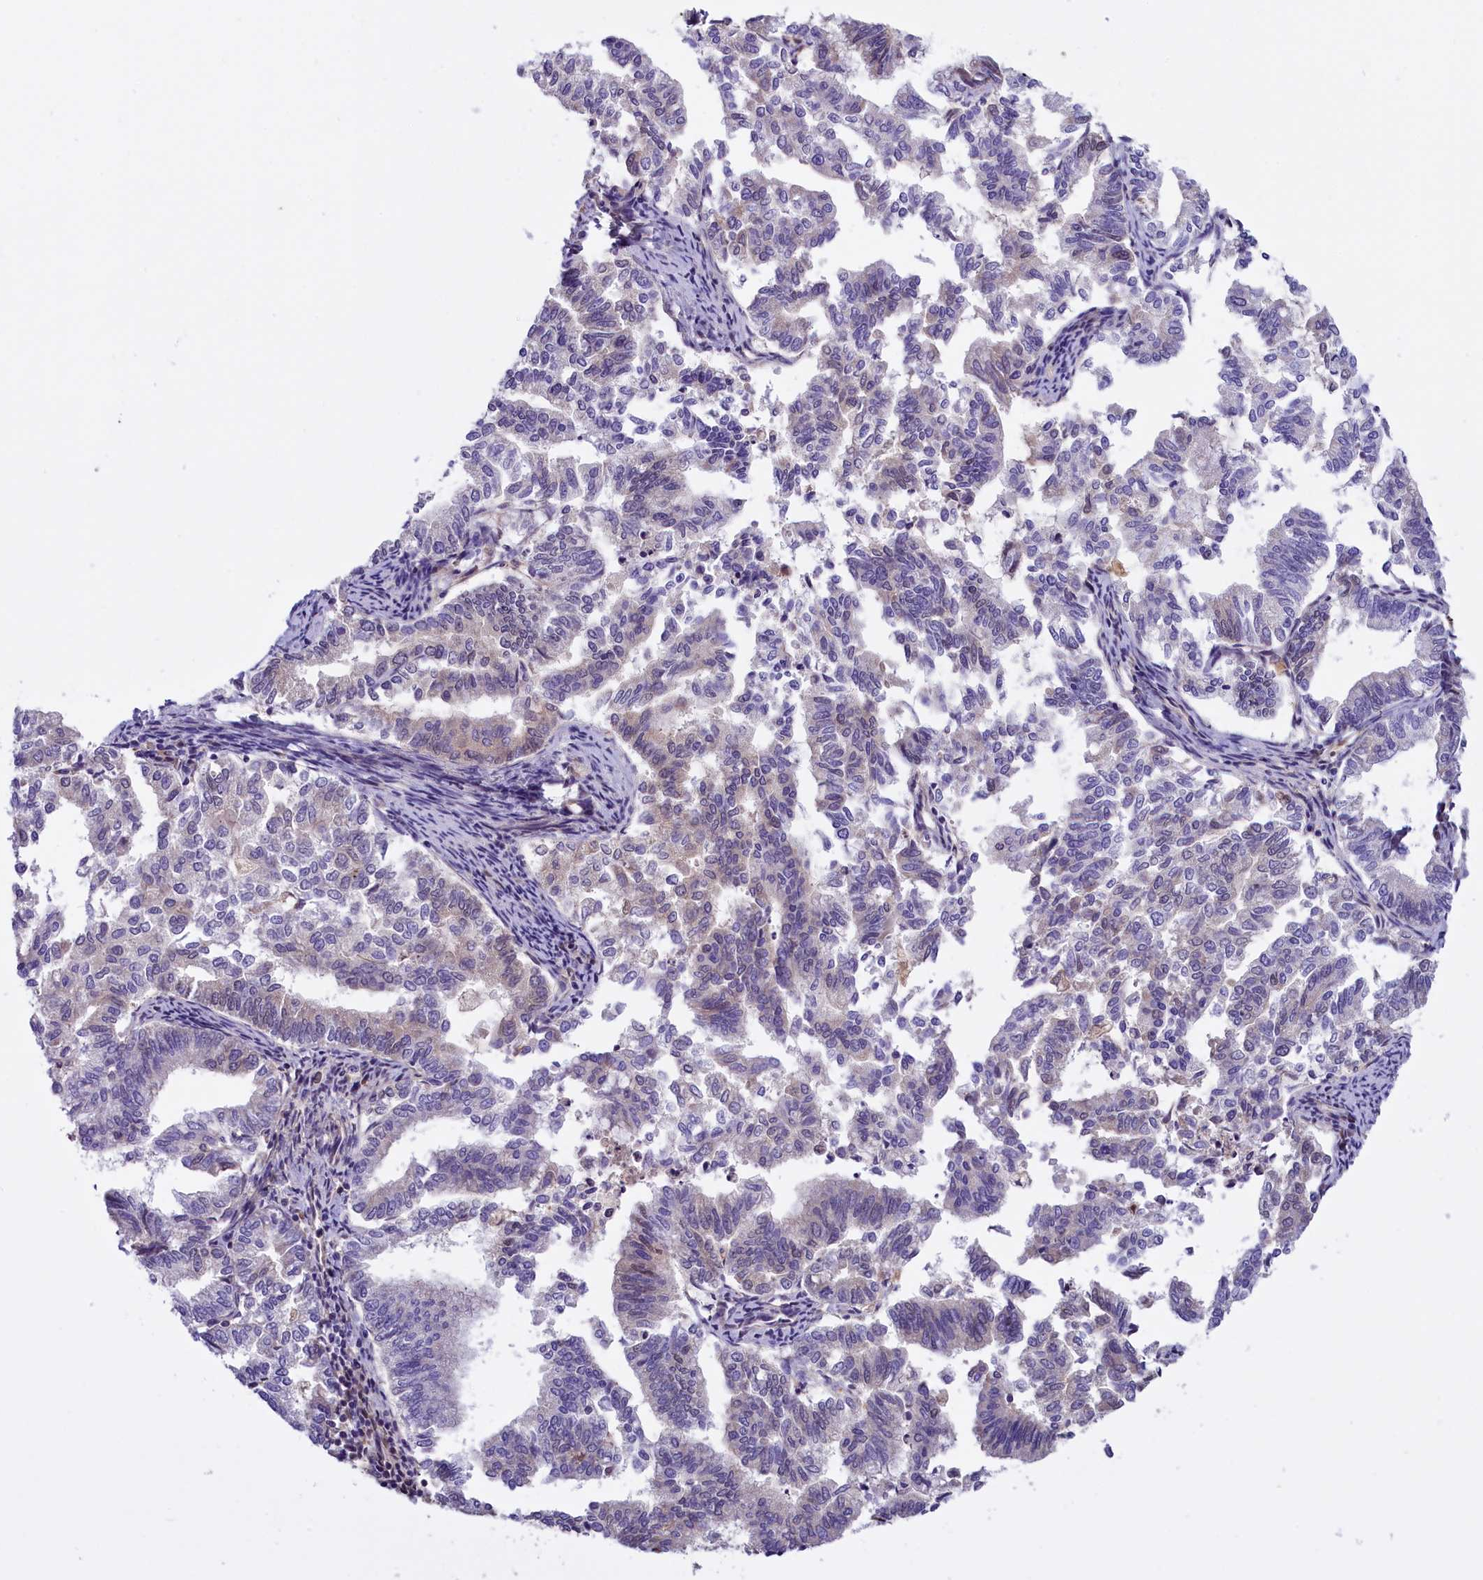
{"staining": {"intensity": "negative", "quantity": "none", "location": "none"}, "tissue": "endometrial cancer", "cell_type": "Tumor cells", "image_type": "cancer", "snomed": [{"axis": "morphology", "description": "Adenocarcinoma, NOS"}, {"axis": "topography", "description": "Endometrium"}], "caption": "The histopathology image reveals no staining of tumor cells in adenocarcinoma (endometrial).", "gene": "CCDC32", "patient": {"sex": "female", "age": 79}}